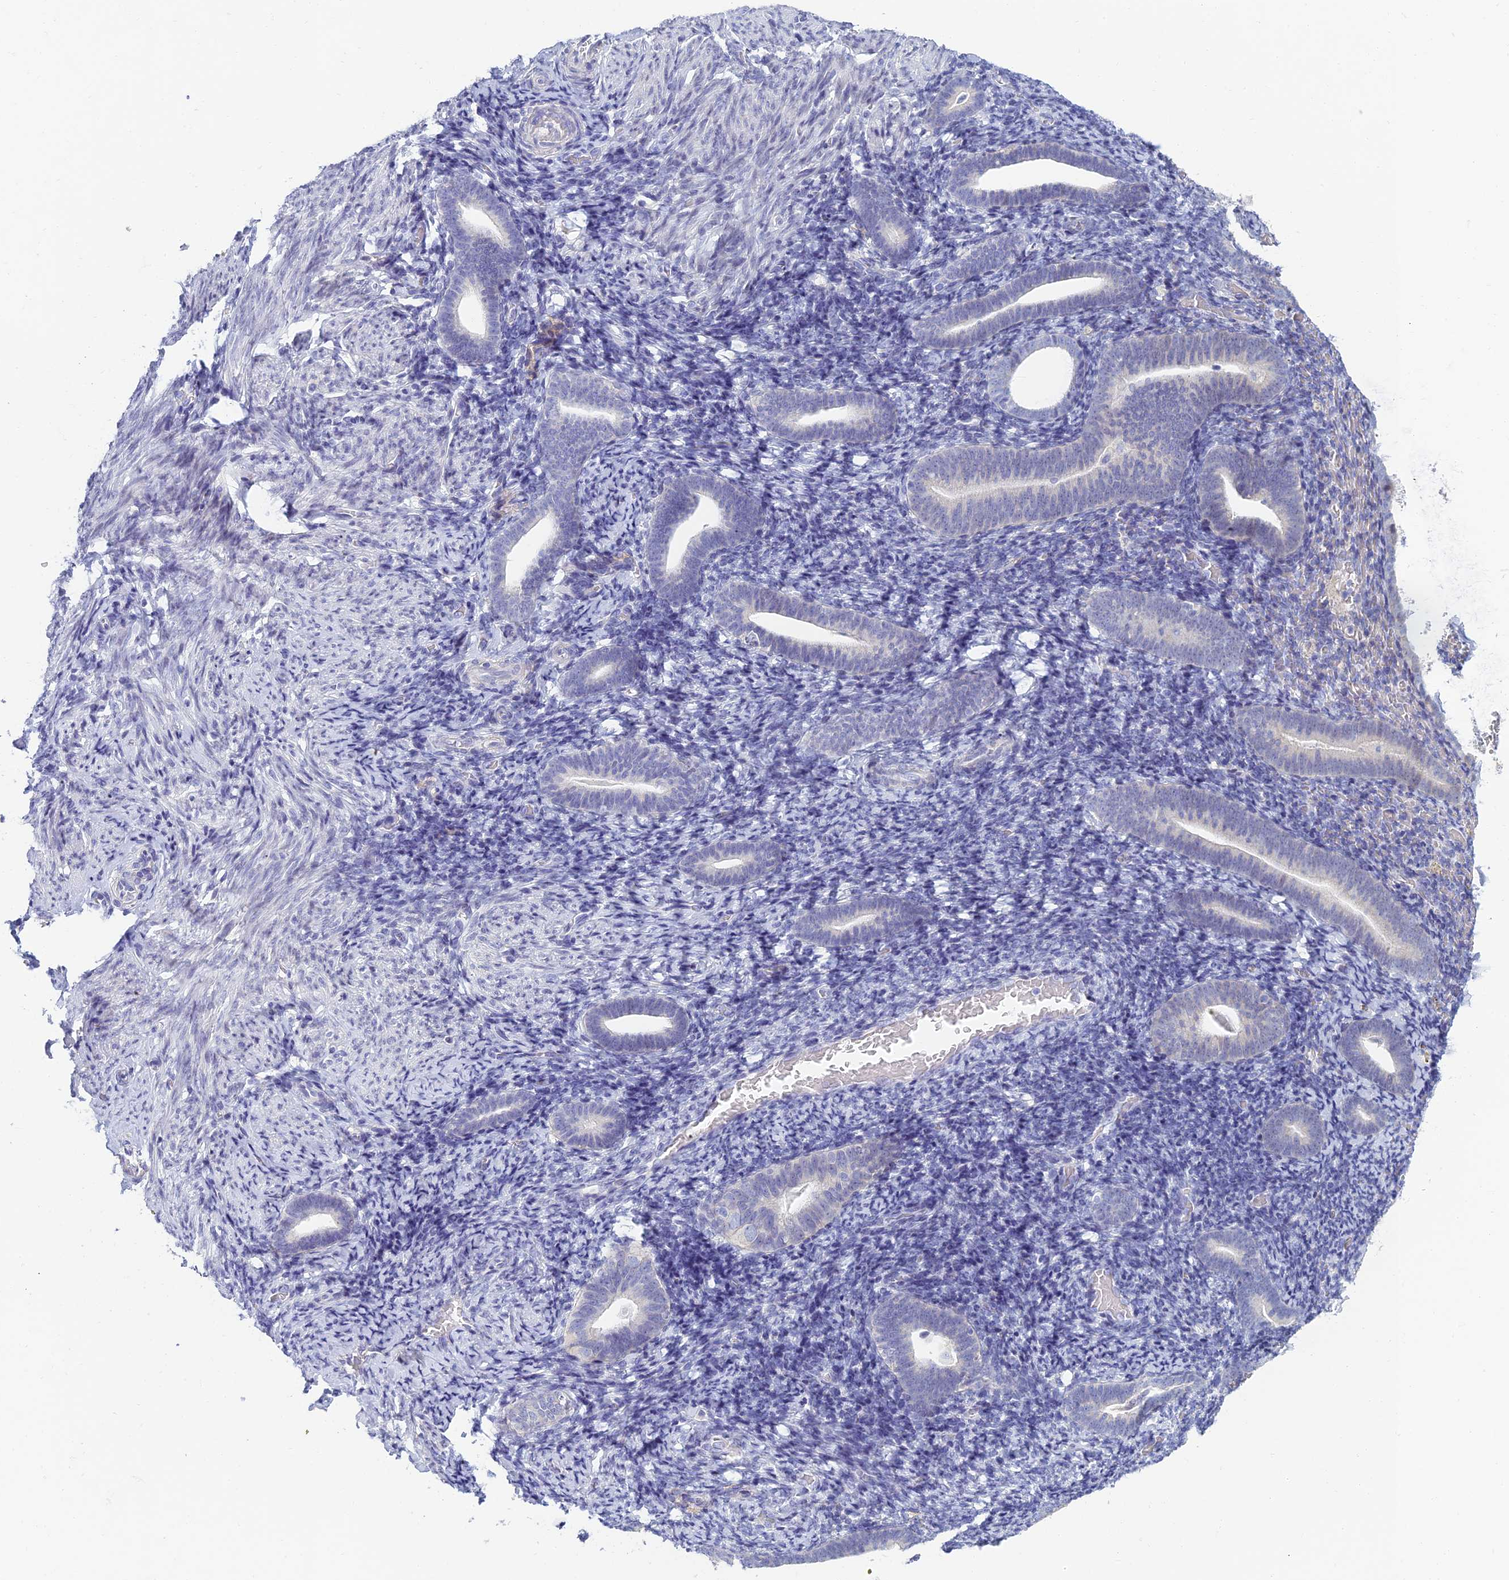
{"staining": {"intensity": "weak", "quantity": "<25%", "location": "cytoplasmic/membranous"}, "tissue": "endometrium", "cell_type": "Cells in endometrial stroma", "image_type": "normal", "snomed": [{"axis": "morphology", "description": "Normal tissue, NOS"}, {"axis": "topography", "description": "Endometrium"}], "caption": "Protein analysis of unremarkable endometrium displays no significant positivity in cells in endometrial stroma. The staining was performed using DAB to visualize the protein expression in brown, while the nuclei were stained in blue with hematoxylin (Magnification: 20x).", "gene": "NEURL1", "patient": {"sex": "female", "age": 51}}